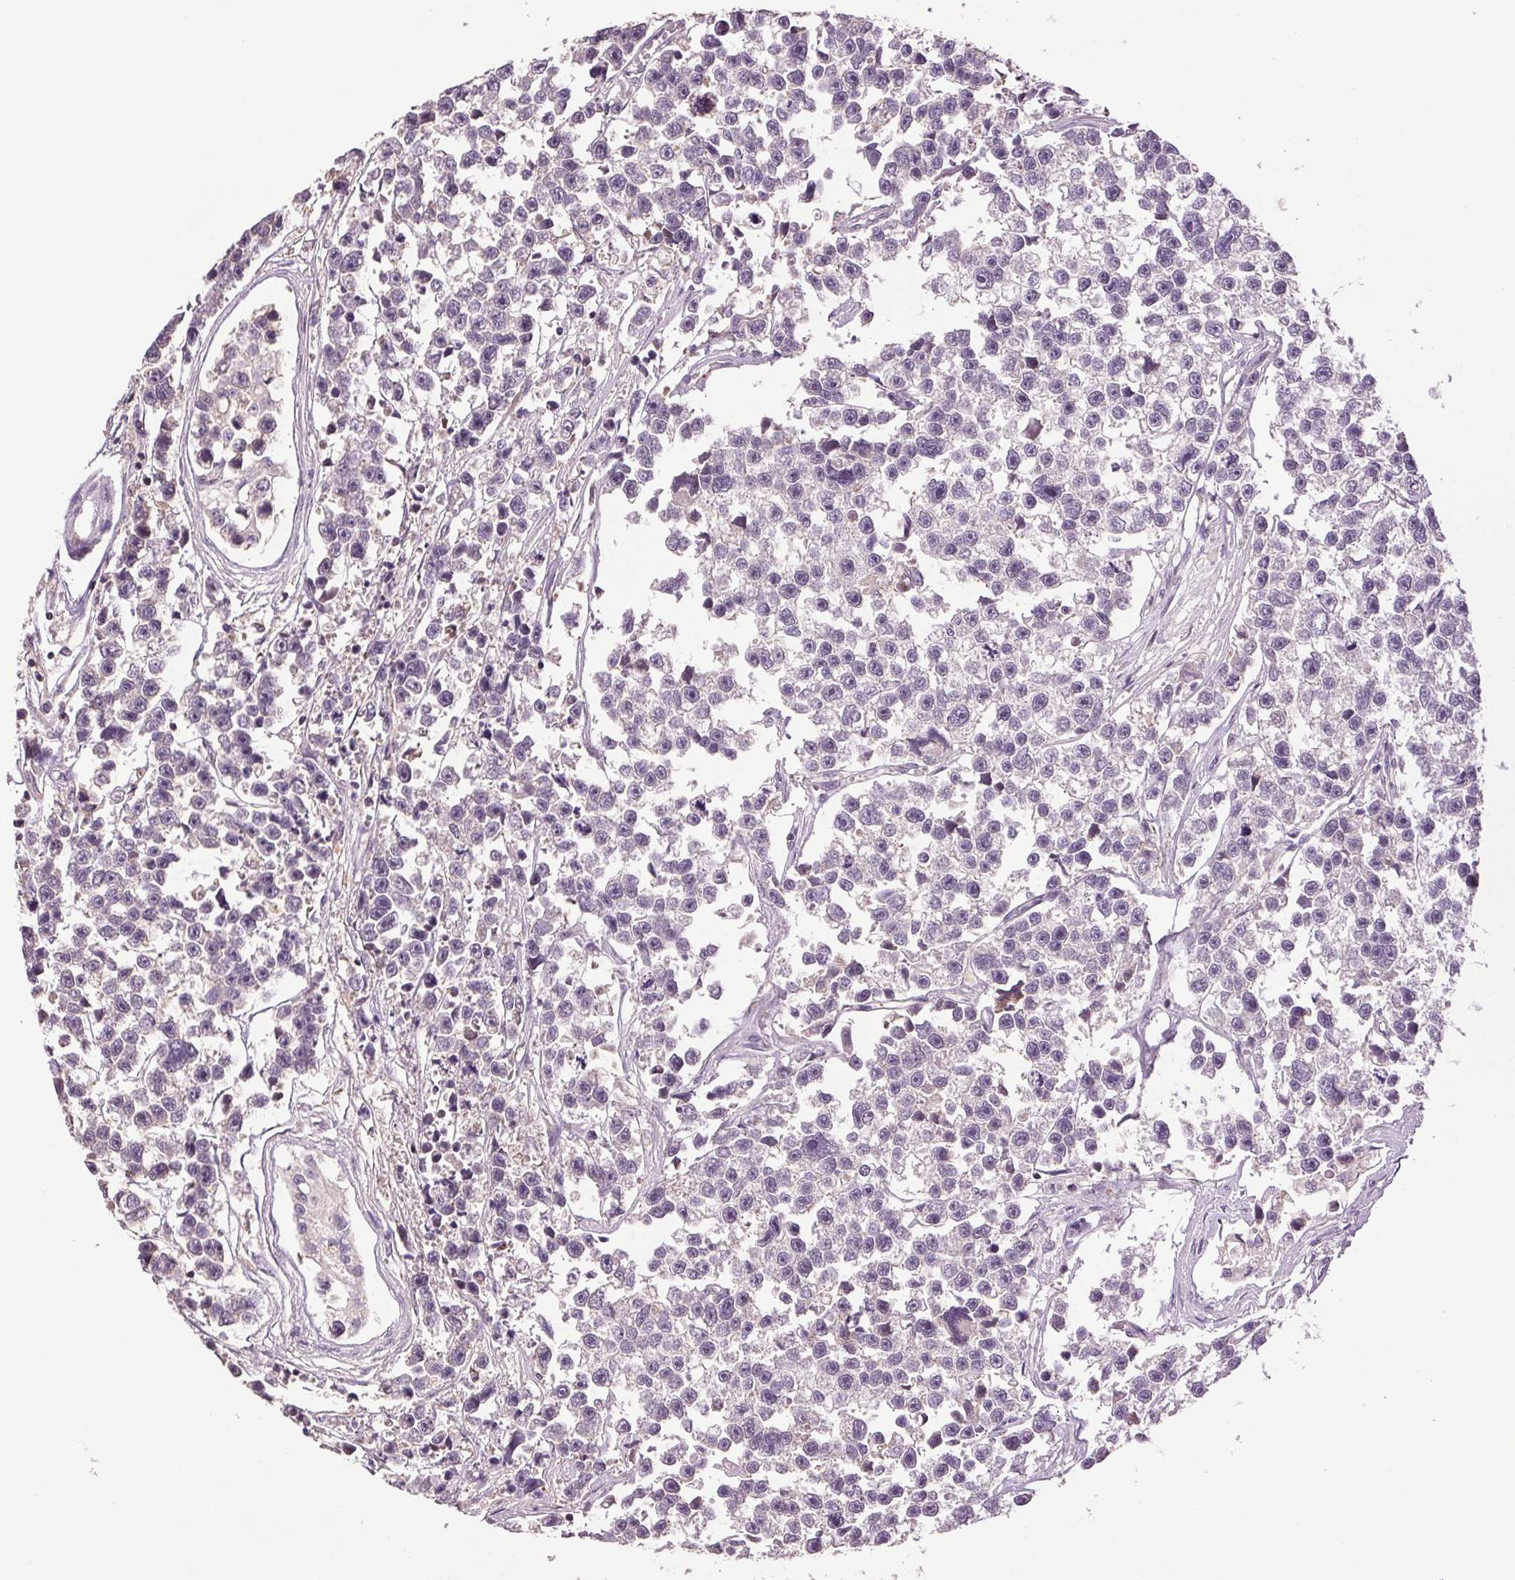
{"staining": {"intensity": "negative", "quantity": "none", "location": "none"}, "tissue": "testis cancer", "cell_type": "Tumor cells", "image_type": "cancer", "snomed": [{"axis": "morphology", "description": "Seminoma, NOS"}, {"axis": "topography", "description": "Testis"}], "caption": "Photomicrograph shows no significant protein positivity in tumor cells of testis seminoma.", "gene": "TMEM253", "patient": {"sex": "male", "age": 26}}